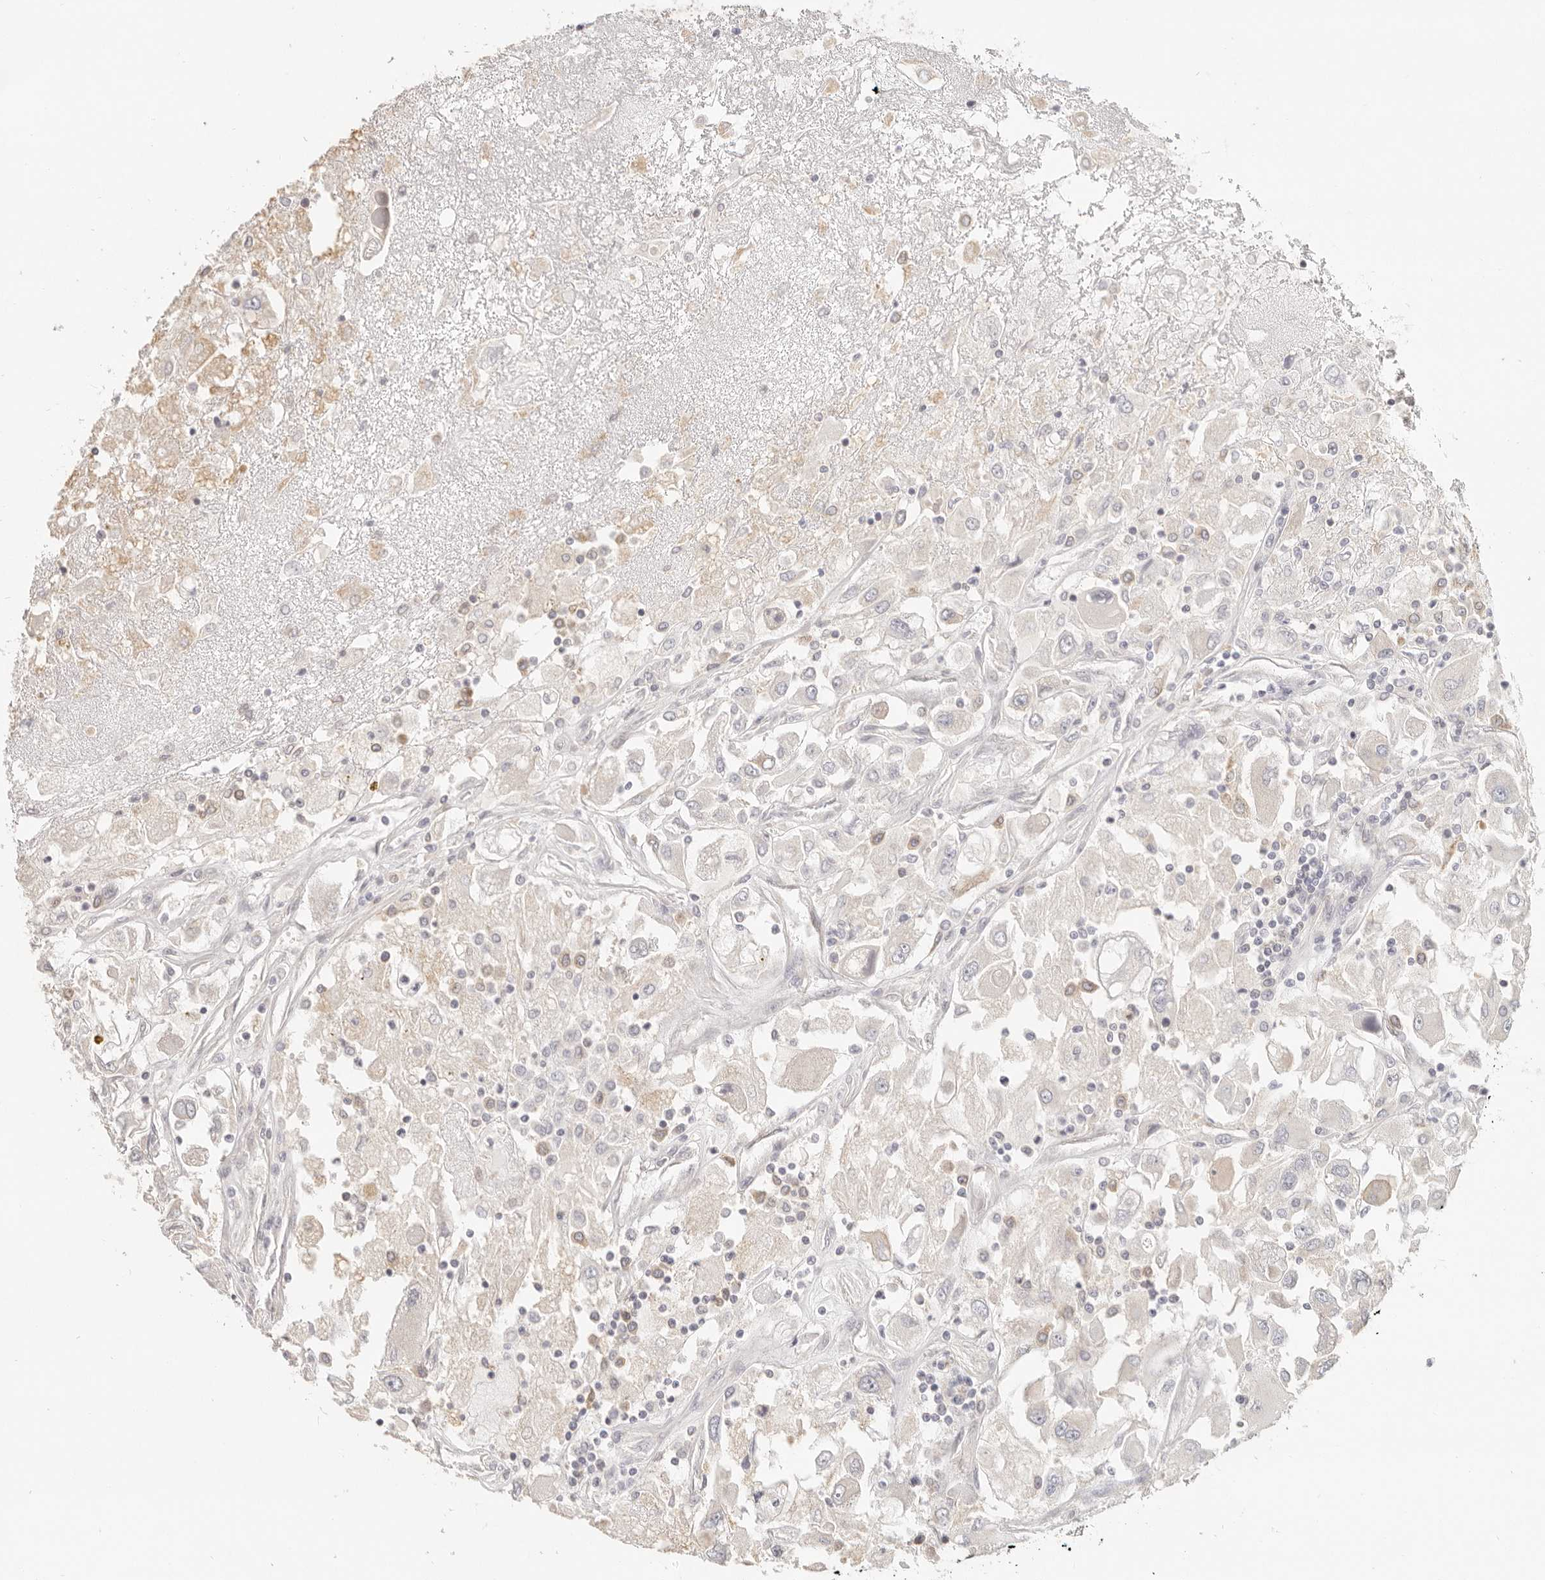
{"staining": {"intensity": "negative", "quantity": "none", "location": "none"}, "tissue": "renal cancer", "cell_type": "Tumor cells", "image_type": "cancer", "snomed": [{"axis": "morphology", "description": "Adenocarcinoma, NOS"}, {"axis": "topography", "description": "Kidney"}], "caption": "Tumor cells are negative for brown protein staining in adenocarcinoma (renal).", "gene": "ANXA9", "patient": {"sex": "female", "age": 52}}